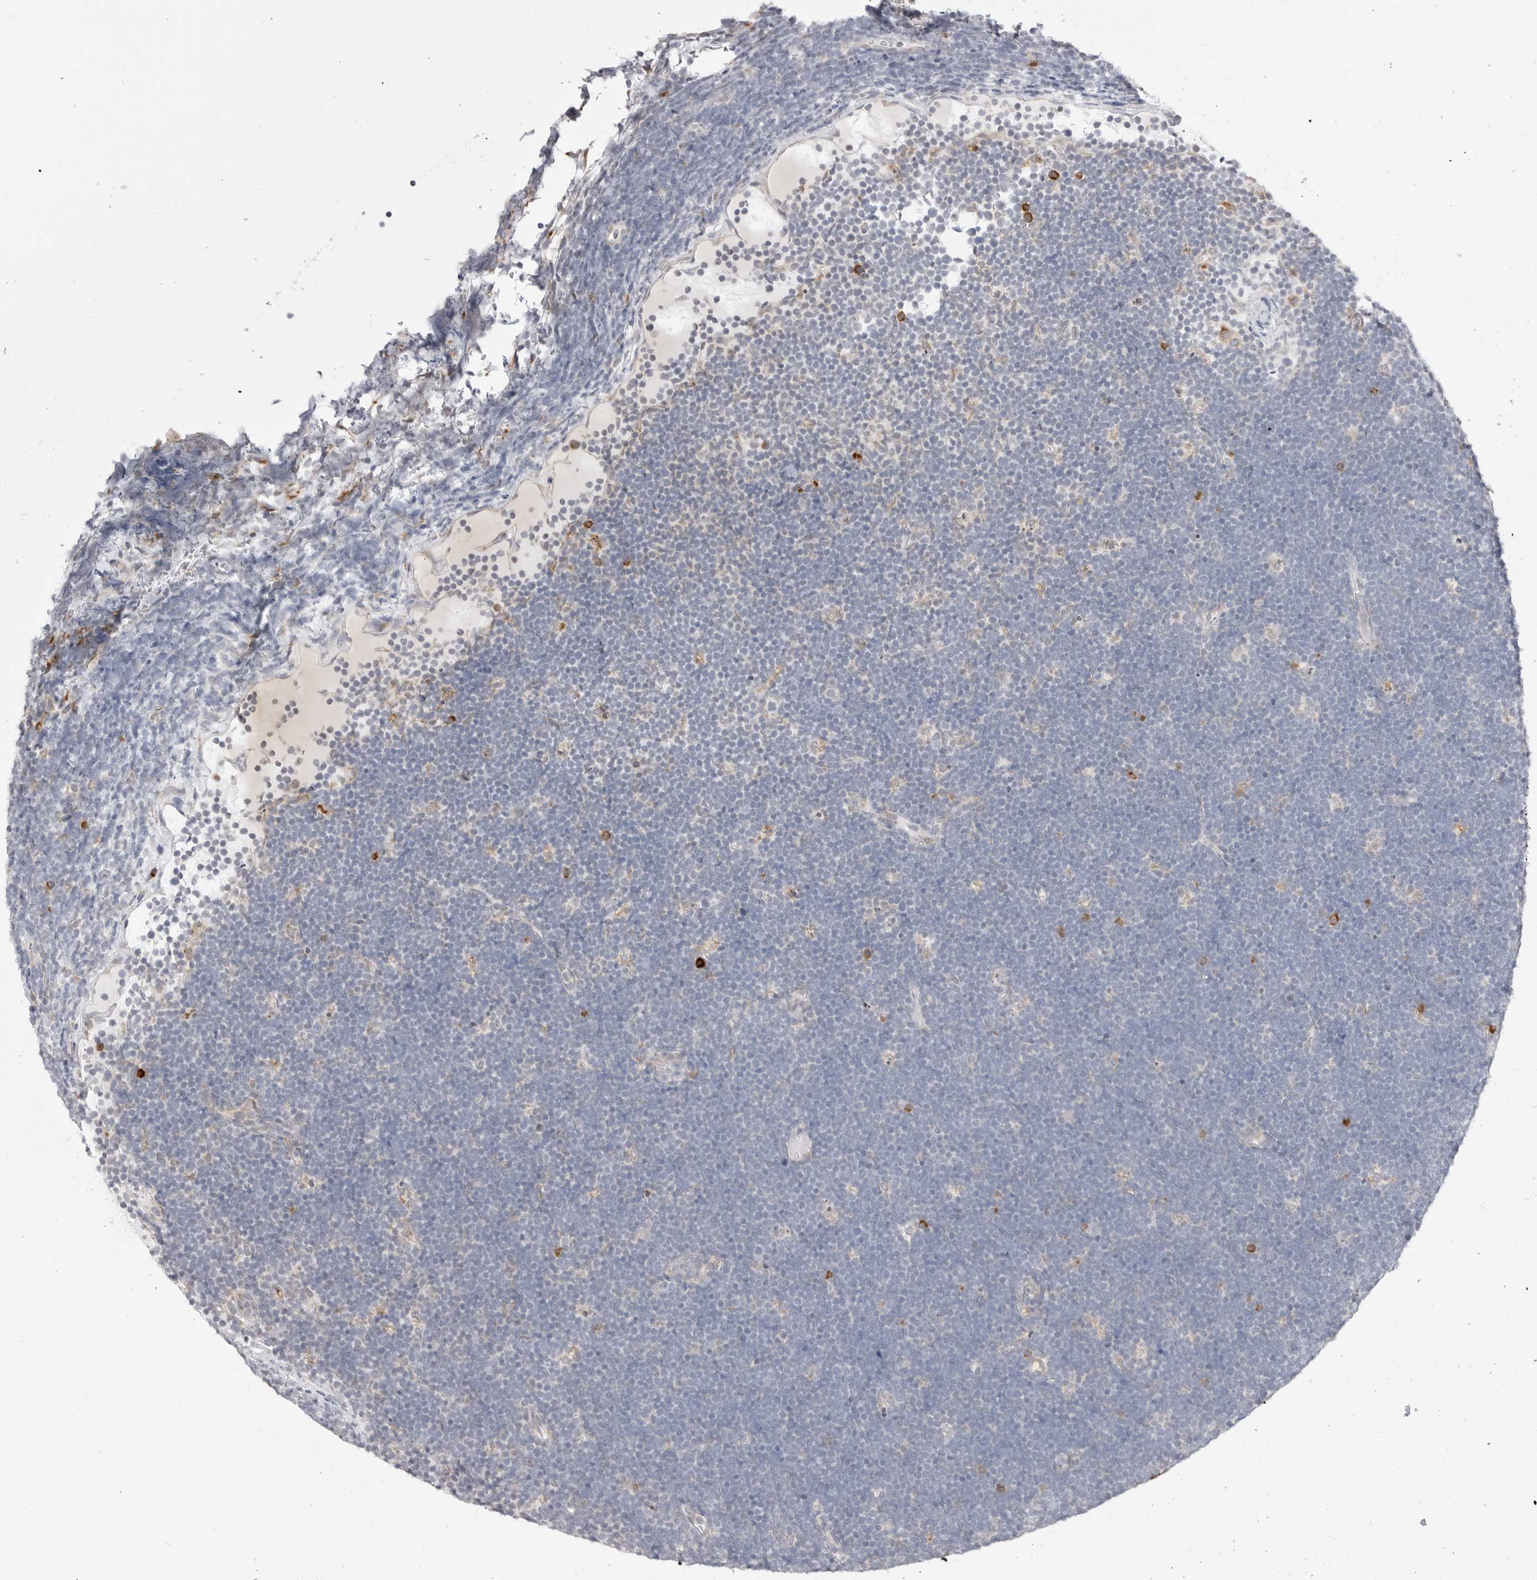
{"staining": {"intensity": "negative", "quantity": "none", "location": "none"}, "tissue": "lymphoma", "cell_type": "Tumor cells", "image_type": "cancer", "snomed": [{"axis": "morphology", "description": "Malignant lymphoma, non-Hodgkin's type, High grade"}, {"axis": "topography", "description": "Lymph node"}], "caption": "IHC of human lymphoma displays no staining in tumor cells. (DAB (3,3'-diaminobenzidine) immunohistochemistry (IHC) with hematoxylin counter stain).", "gene": "RPN1", "patient": {"sex": "male", "age": 13}}